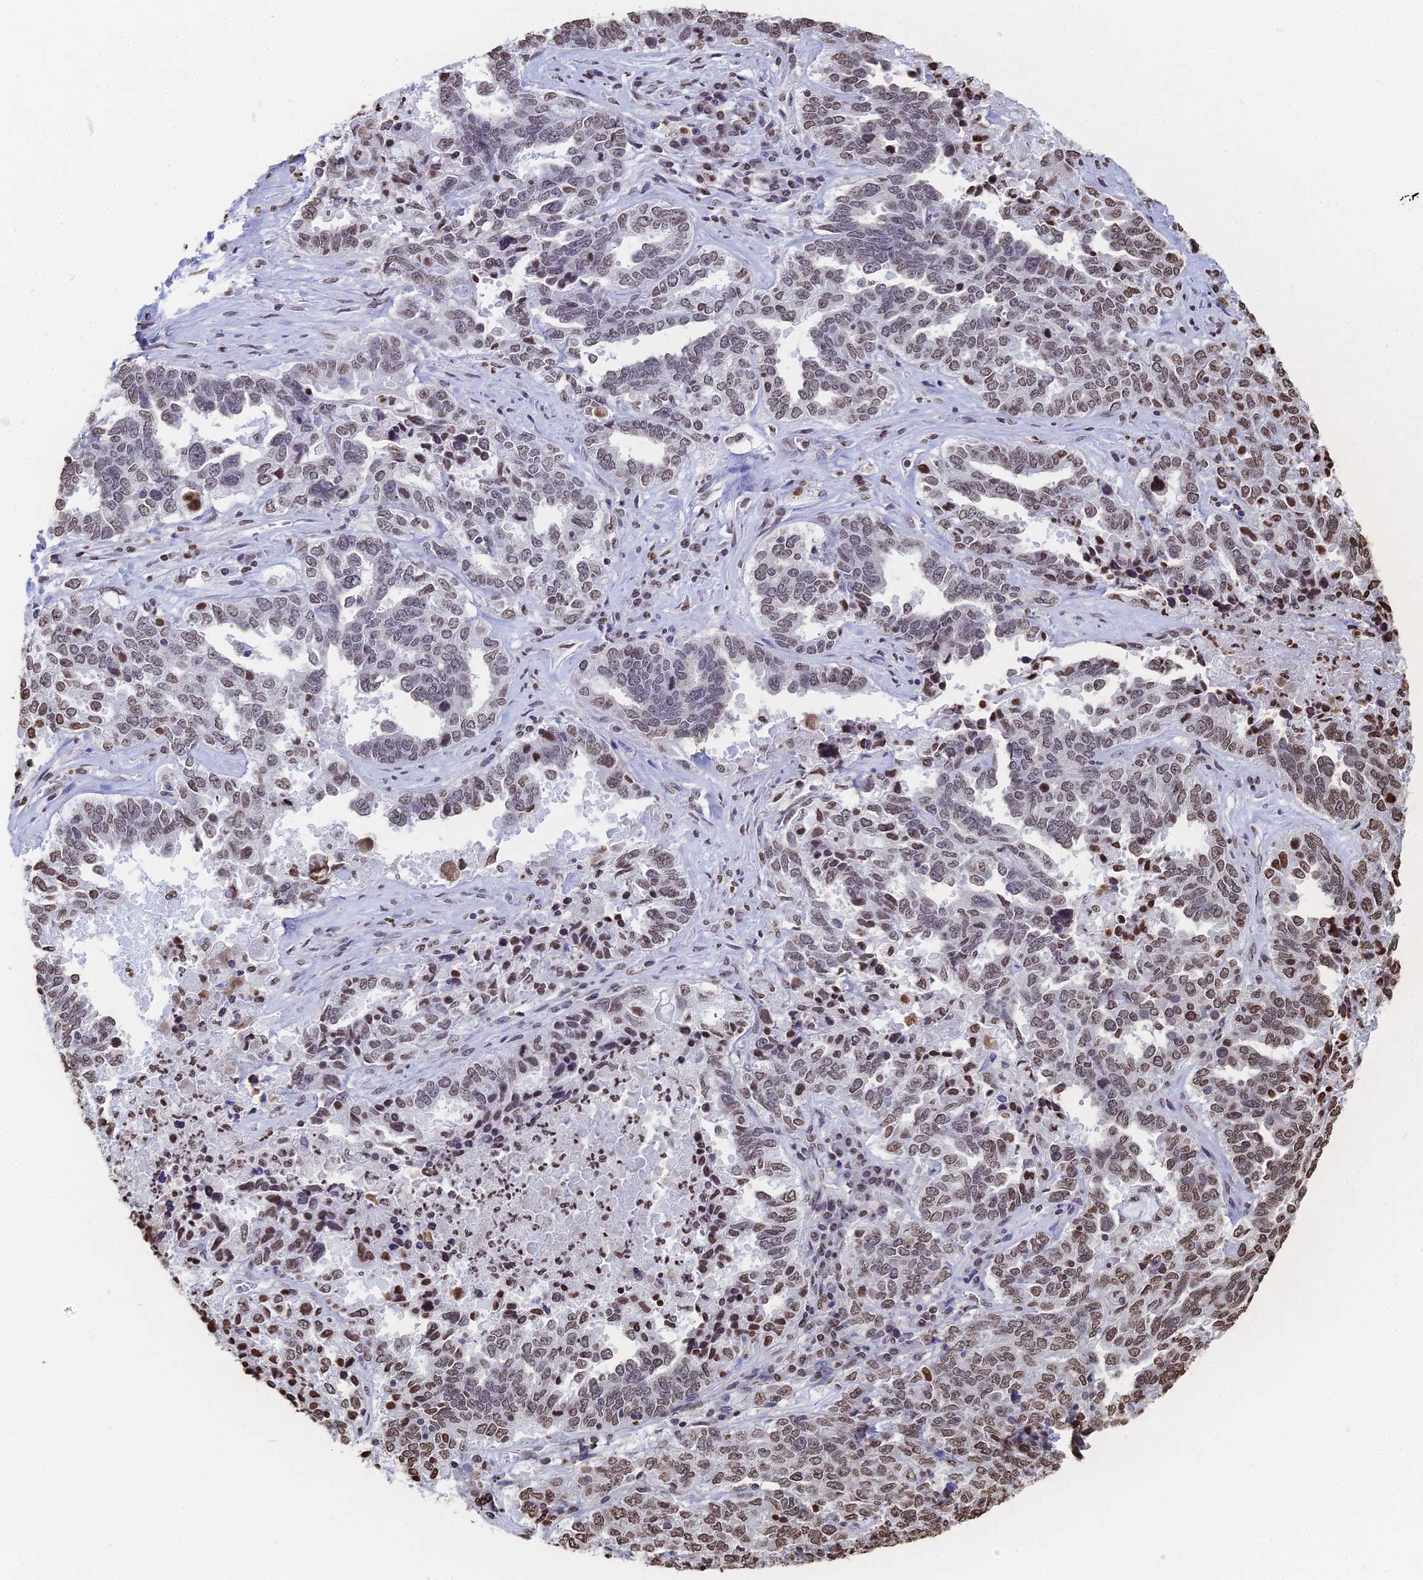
{"staining": {"intensity": "moderate", "quantity": "<25%", "location": "nuclear"}, "tissue": "ovarian cancer", "cell_type": "Tumor cells", "image_type": "cancer", "snomed": [{"axis": "morphology", "description": "Carcinoma, endometroid"}, {"axis": "topography", "description": "Ovary"}], "caption": "This histopathology image exhibits immunohistochemistry (IHC) staining of ovarian cancer, with low moderate nuclear expression in approximately <25% of tumor cells.", "gene": "GBP3", "patient": {"sex": "female", "age": 62}}